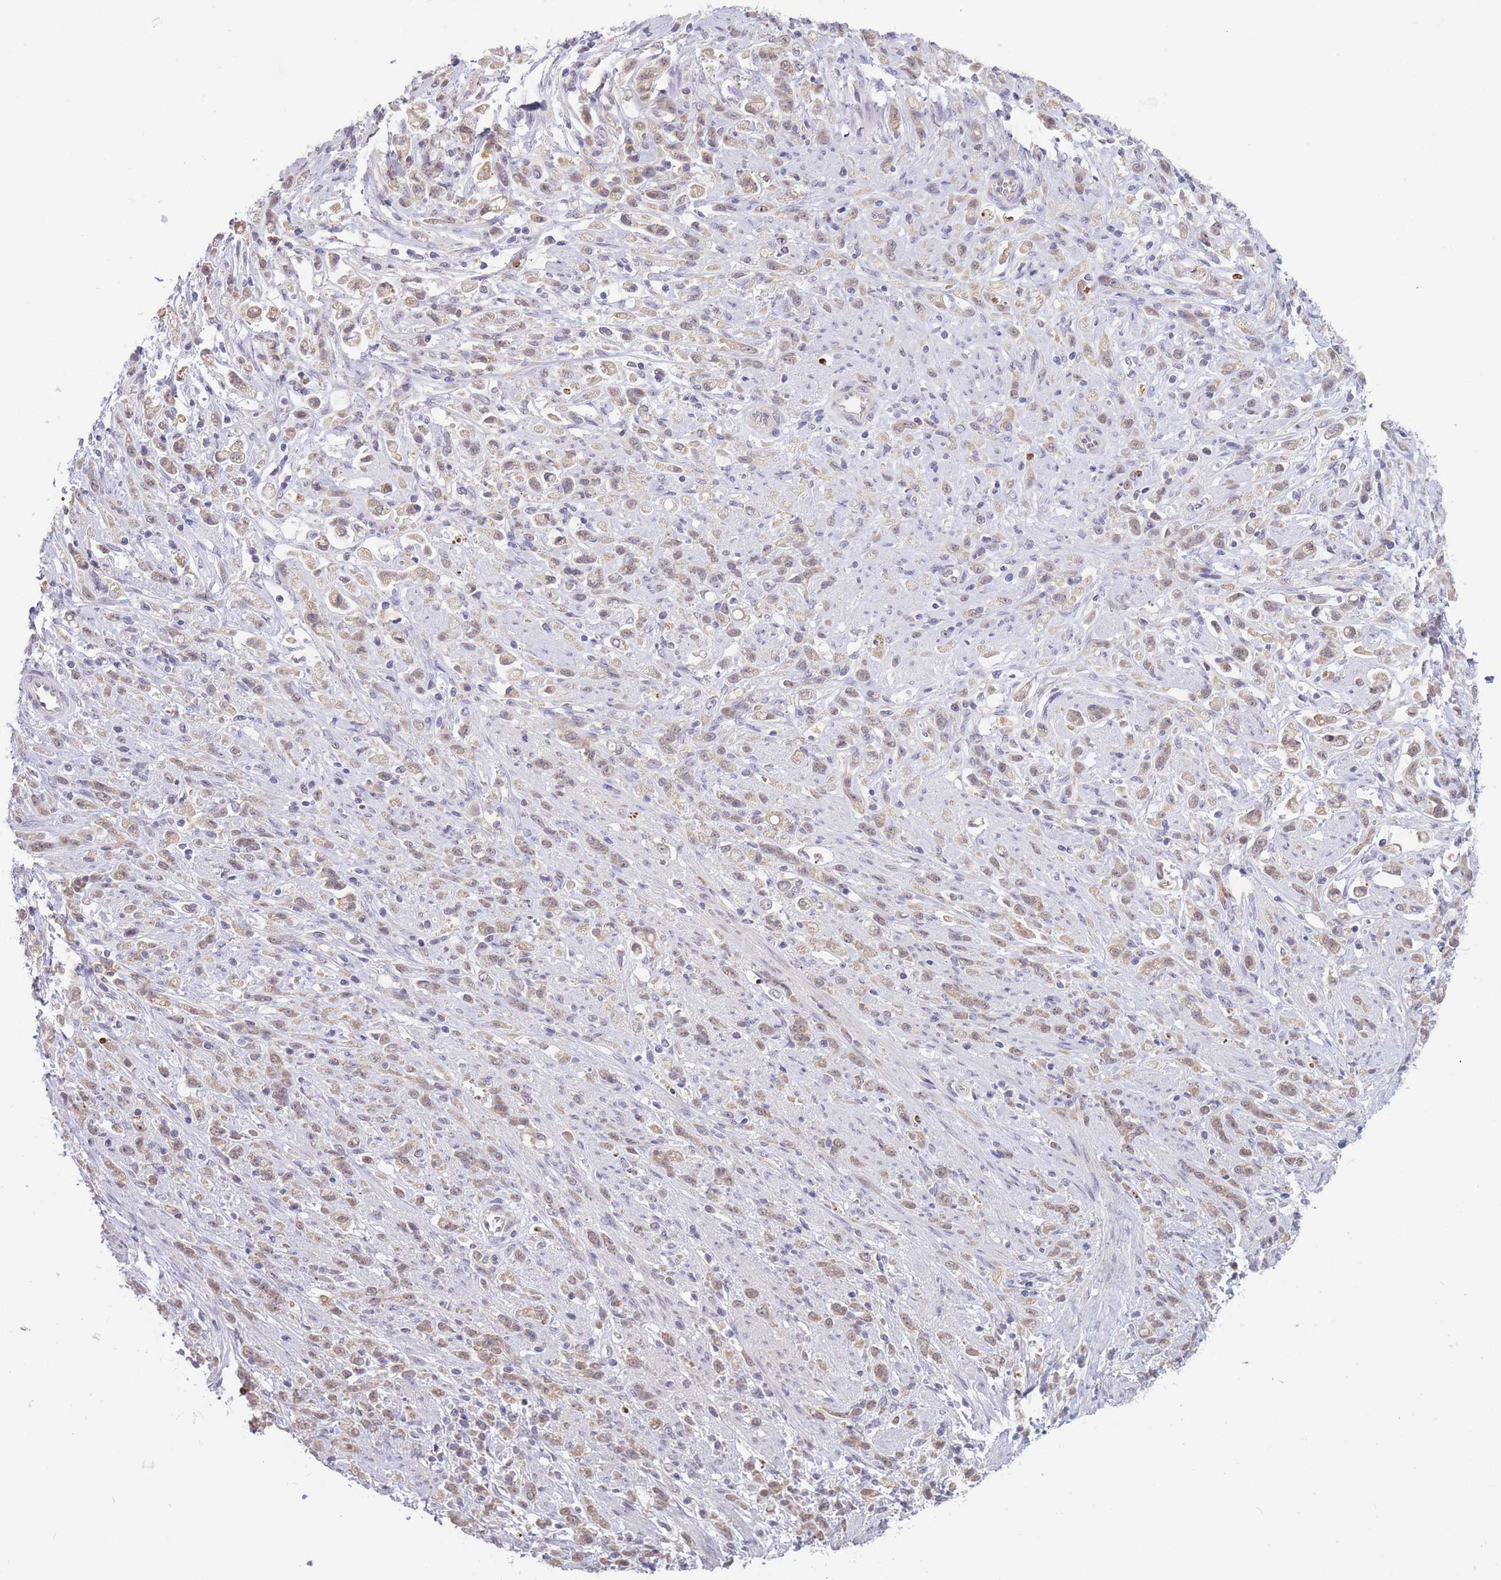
{"staining": {"intensity": "weak", "quantity": "25%-75%", "location": "cytoplasmic/membranous"}, "tissue": "stomach cancer", "cell_type": "Tumor cells", "image_type": "cancer", "snomed": [{"axis": "morphology", "description": "Adenocarcinoma, NOS"}, {"axis": "topography", "description": "Stomach"}], "caption": "Tumor cells show weak cytoplasmic/membranous staining in approximately 25%-75% of cells in stomach cancer. The protein is stained brown, and the nuclei are stained in blue (DAB IHC with brightfield microscopy, high magnification).", "gene": "GOLGA6L25", "patient": {"sex": "female", "age": 60}}